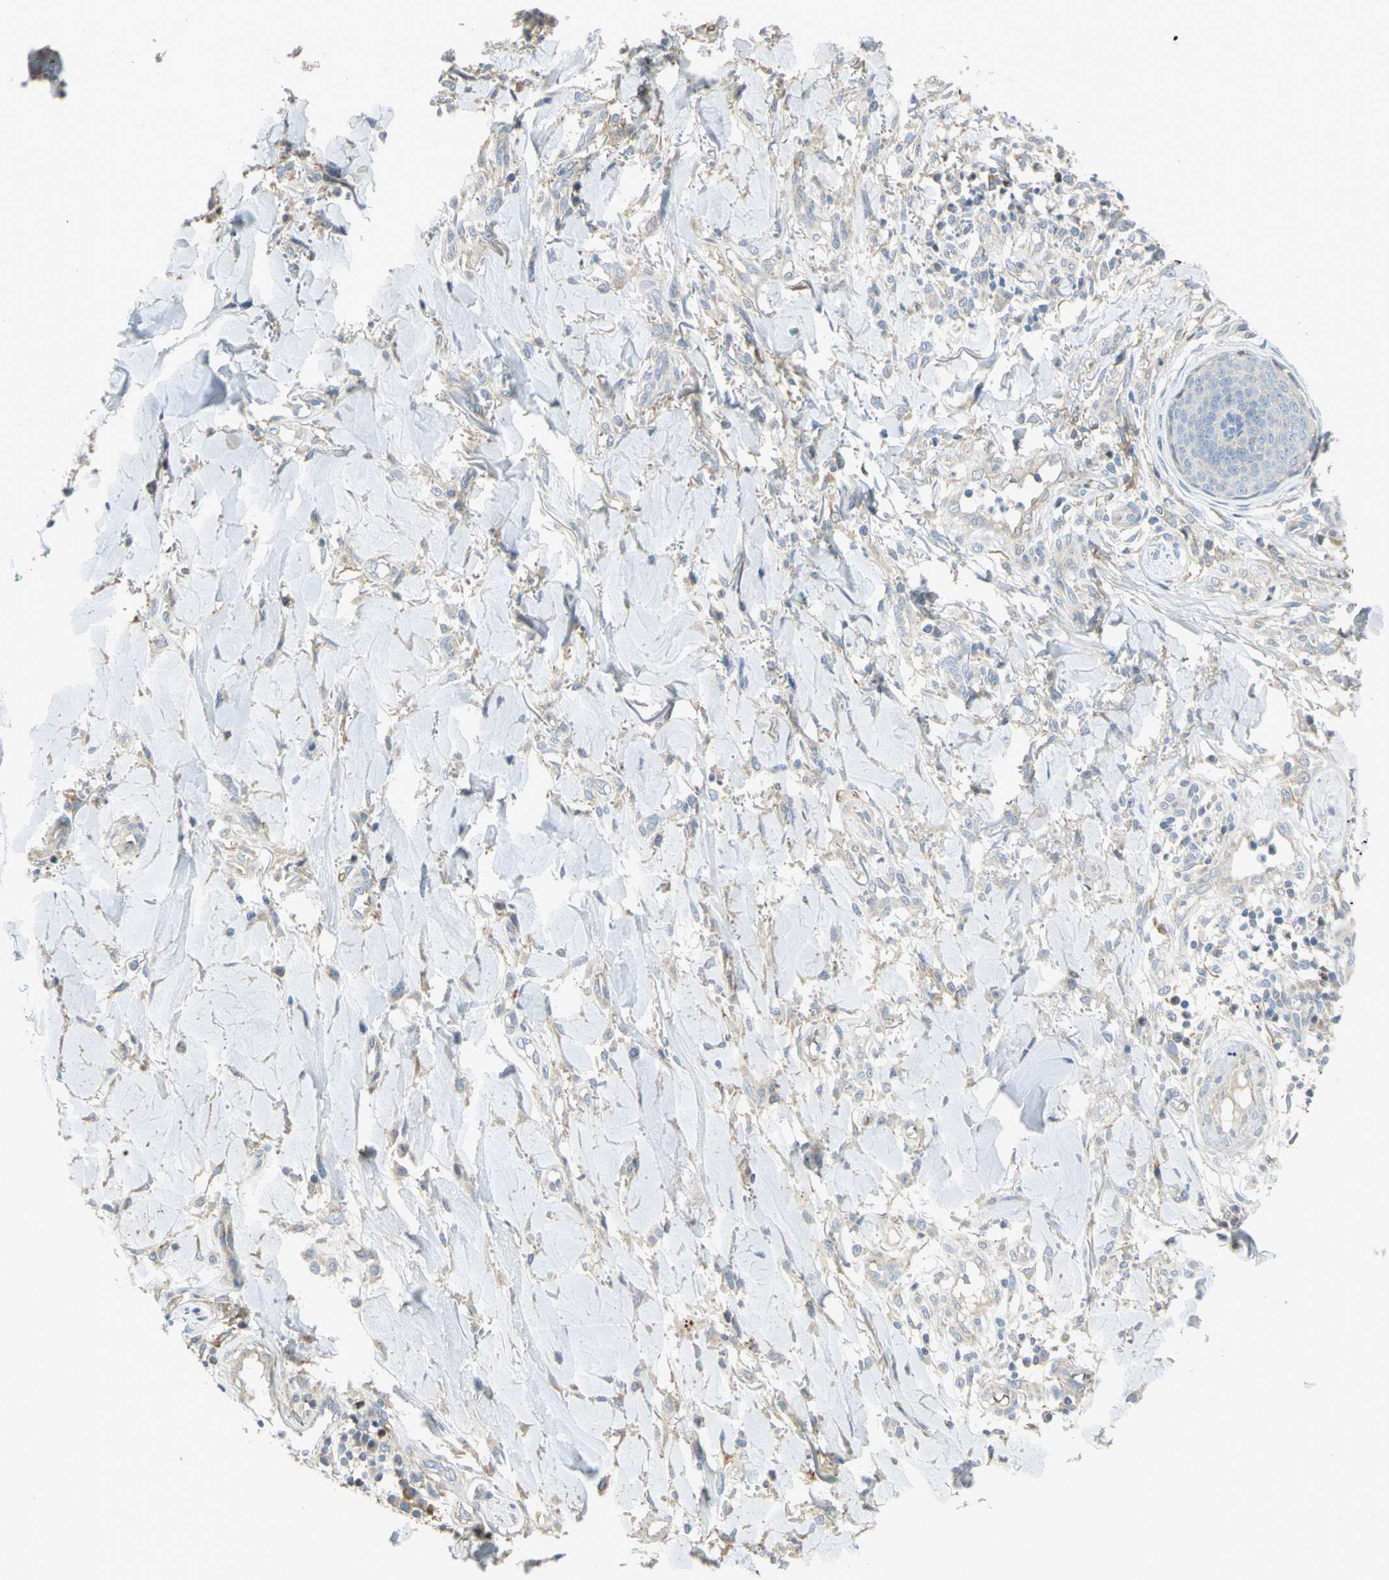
{"staining": {"intensity": "negative", "quantity": "none", "location": "none"}, "tissue": "skin cancer", "cell_type": "Tumor cells", "image_type": "cancer", "snomed": [{"axis": "morphology", "description": "Squamous cell carcinoma, NOS"}, {"axis": "topography", "description": "Skin"}], "caption": "The image shows no staining of tumor cells in skin cancer.", "gene": "ANK1", "patient": {"sex": "female", "age": 78}}